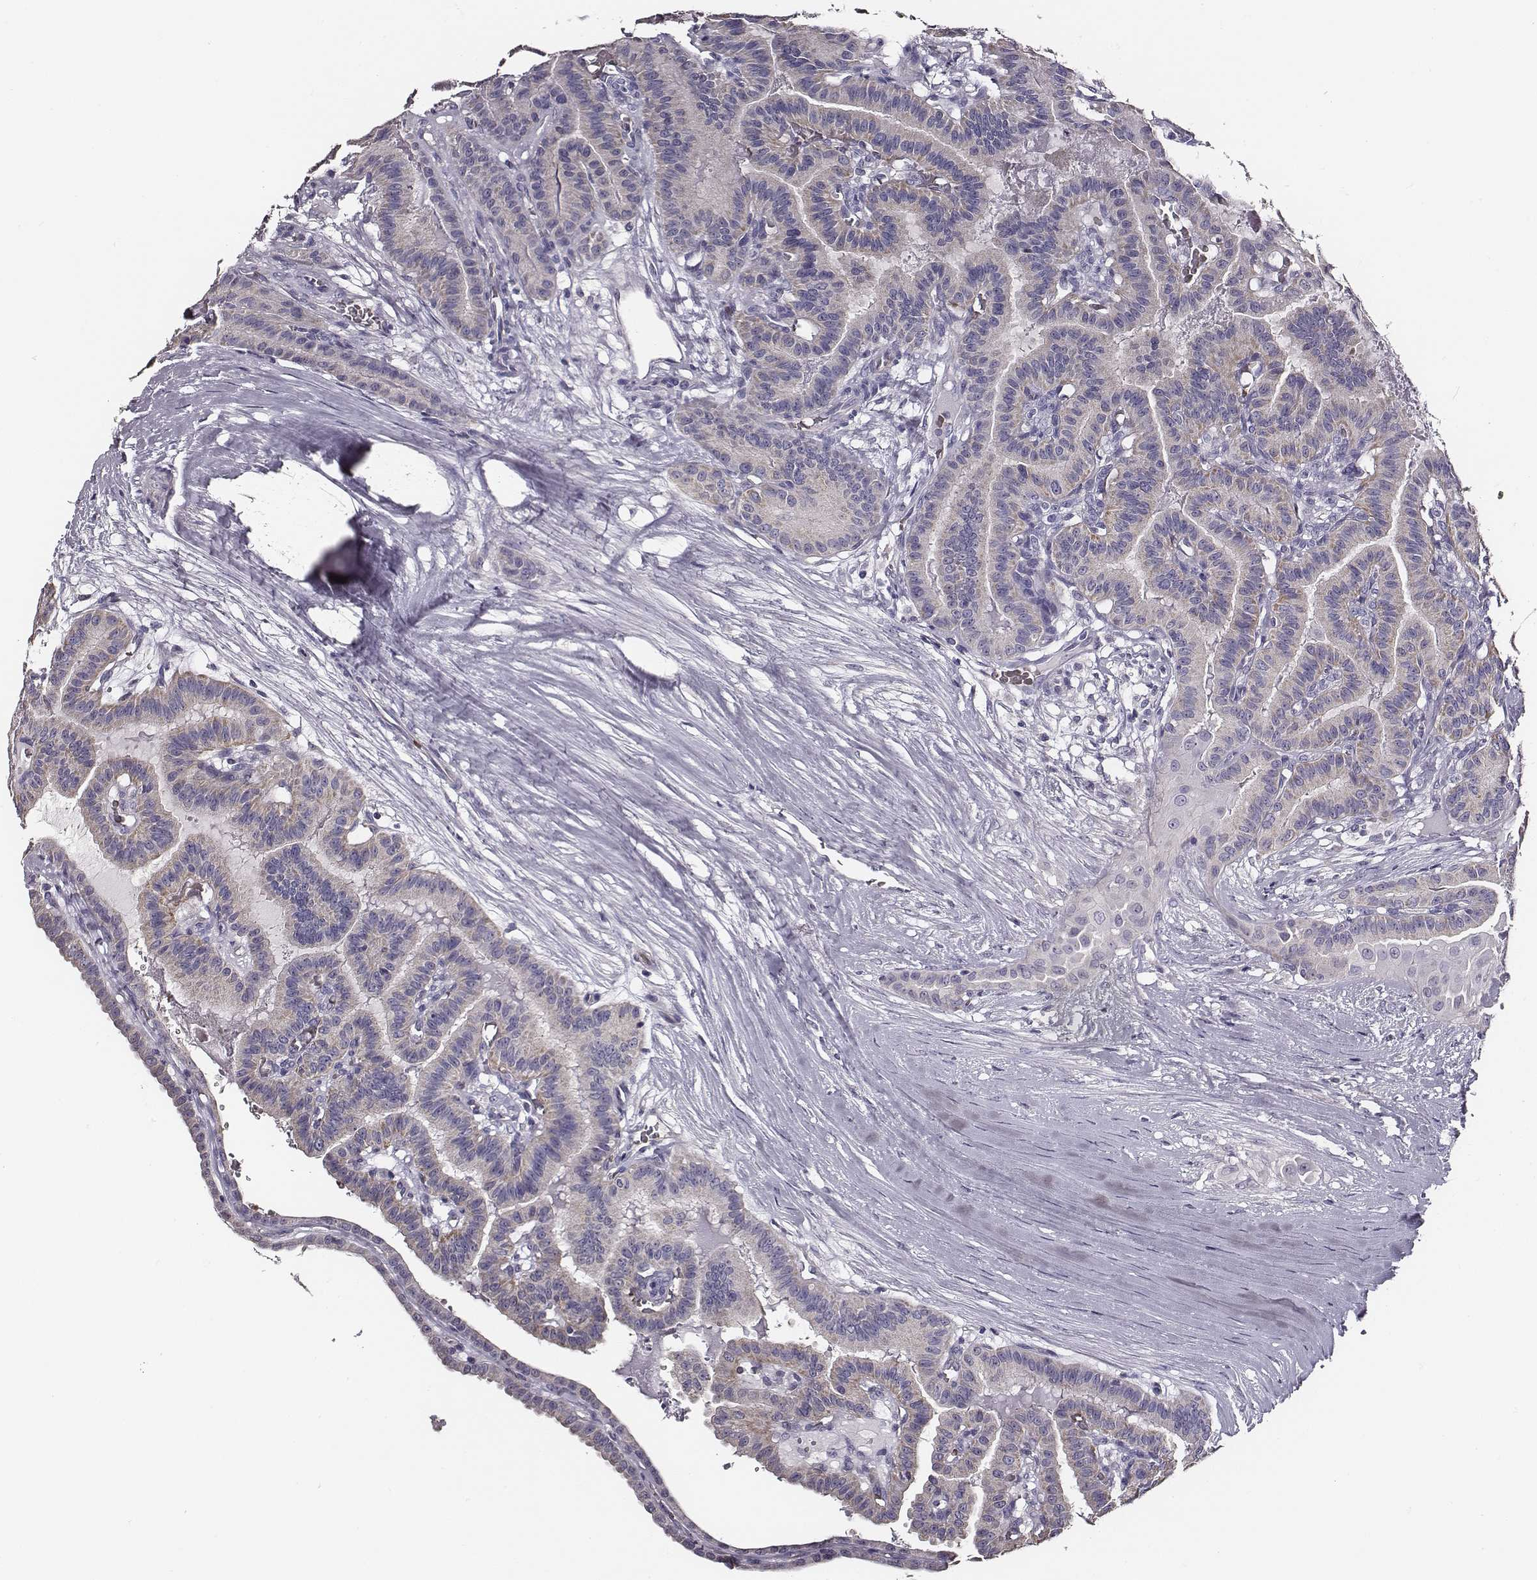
{"staining": {"intensity": "negative", "quantity": "none", "location": "none"}, "tissue": "thyroid cancer", "cell_type": "Tumor cells", "image_type": "cancer", "snomed": [{"axis": "morphology", "description": "Papillary adenocarcinoma, NOS"}, {"axis": "topography", "description": "Thyroid gland"}], "caption": "This is an immunohistochemistry micrograph of thyroid cancer (papillary adenocarcinoma). There is no staining in tumor cells.", "gene": "AADAT", "patient": {"sex": "male", "age": 87}}